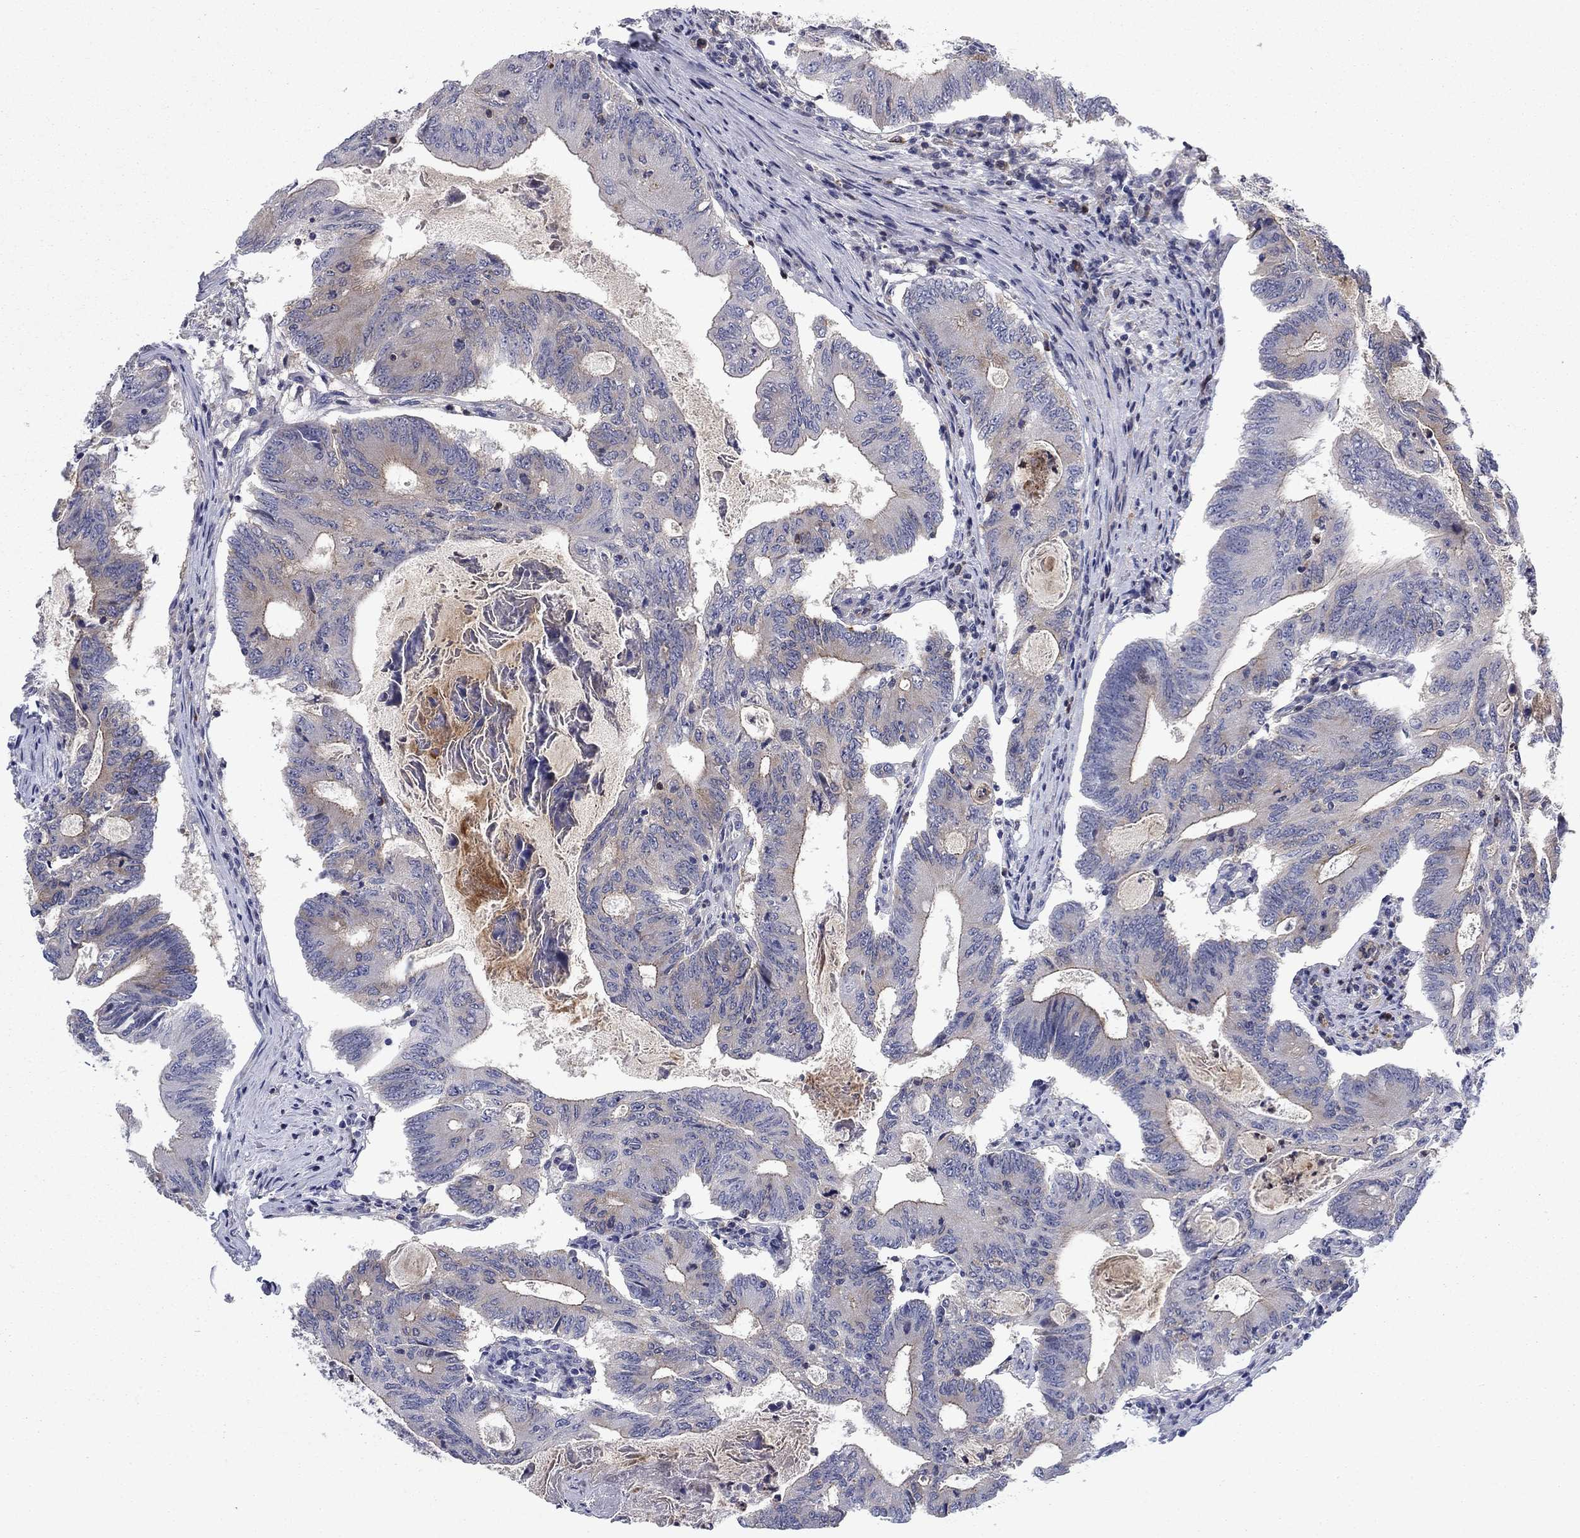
{"staining": {"intensity": "weak", "quantity": "<25%", "location": "cytoplasmic/membranous"}, "tissue": "colorectal cancer", "cell_type": "Tumor cells", "image_type": "cancer", "snomed": [{"axis": "morphology", "description": "Adenocarcinoma, NOS"}, {"axis": "topography", "description": "Colon"}], "caption": "Tumor cells show no significant protein staining in colorectal cancer. The staining was performed using DAB to visualize the protein expression in brown, while the nuclei were stained in blue with hematoxylin (Magnification: 20x).", "gene": "KIF15", "patient": {"sex": "female", "age": 70}}